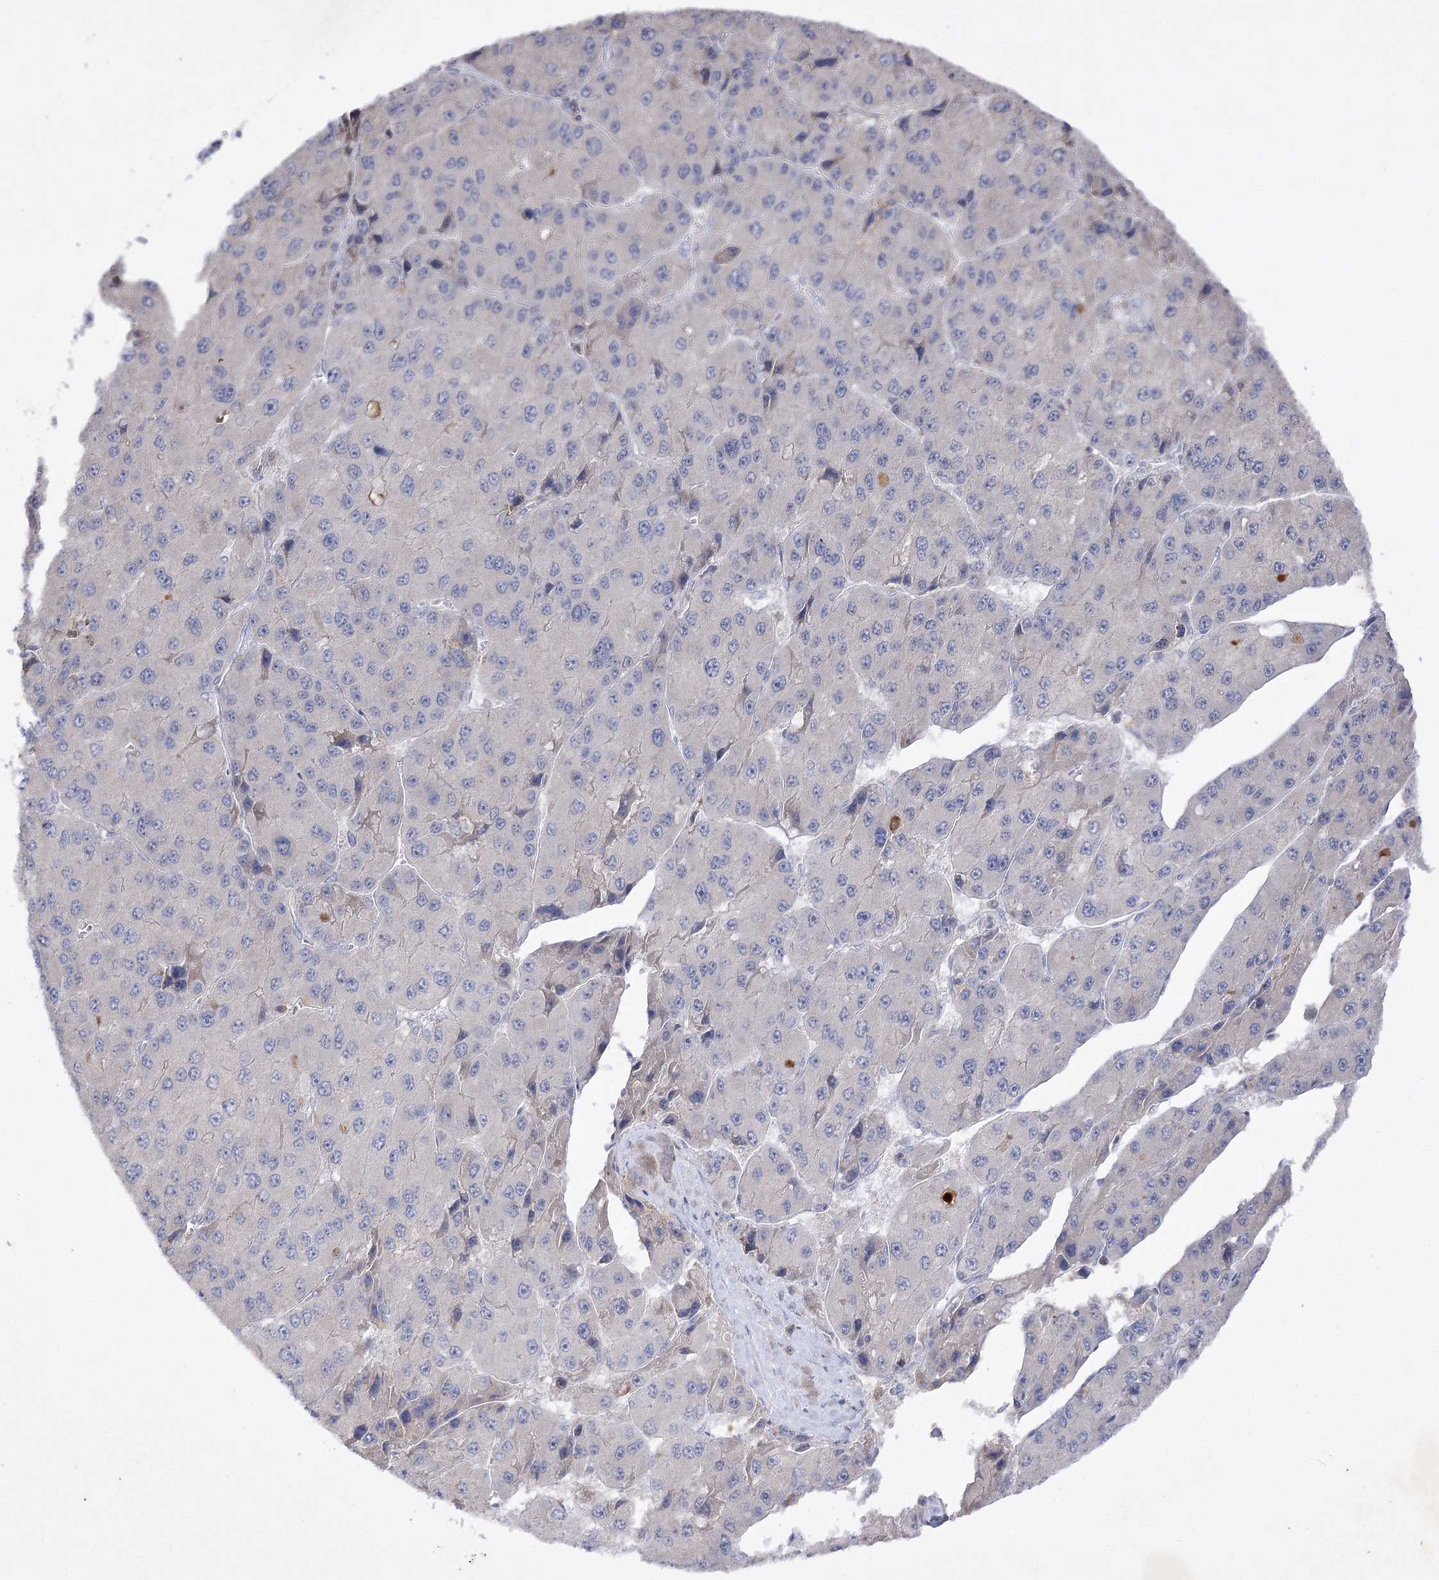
{"staining": {"intensity": "negative", "quantity": "none", "location": "none"}, "tissue": "liver cancer", "cell_type": "Tumor cells", "image_type": "cancer", "snomed": [{"axis": "morphology", "description": "Carcinoma, Hepatocellular, NOS"}, {"axis": "topography", "description": "Liver"}], "caption": "Immunohistochemistry (IHC) of liver cancer (hepatocellular carcinoma) shows no positivity in tumor cells.", "gene": "BCR", "patient": {"sex": "female", "age": 73}}